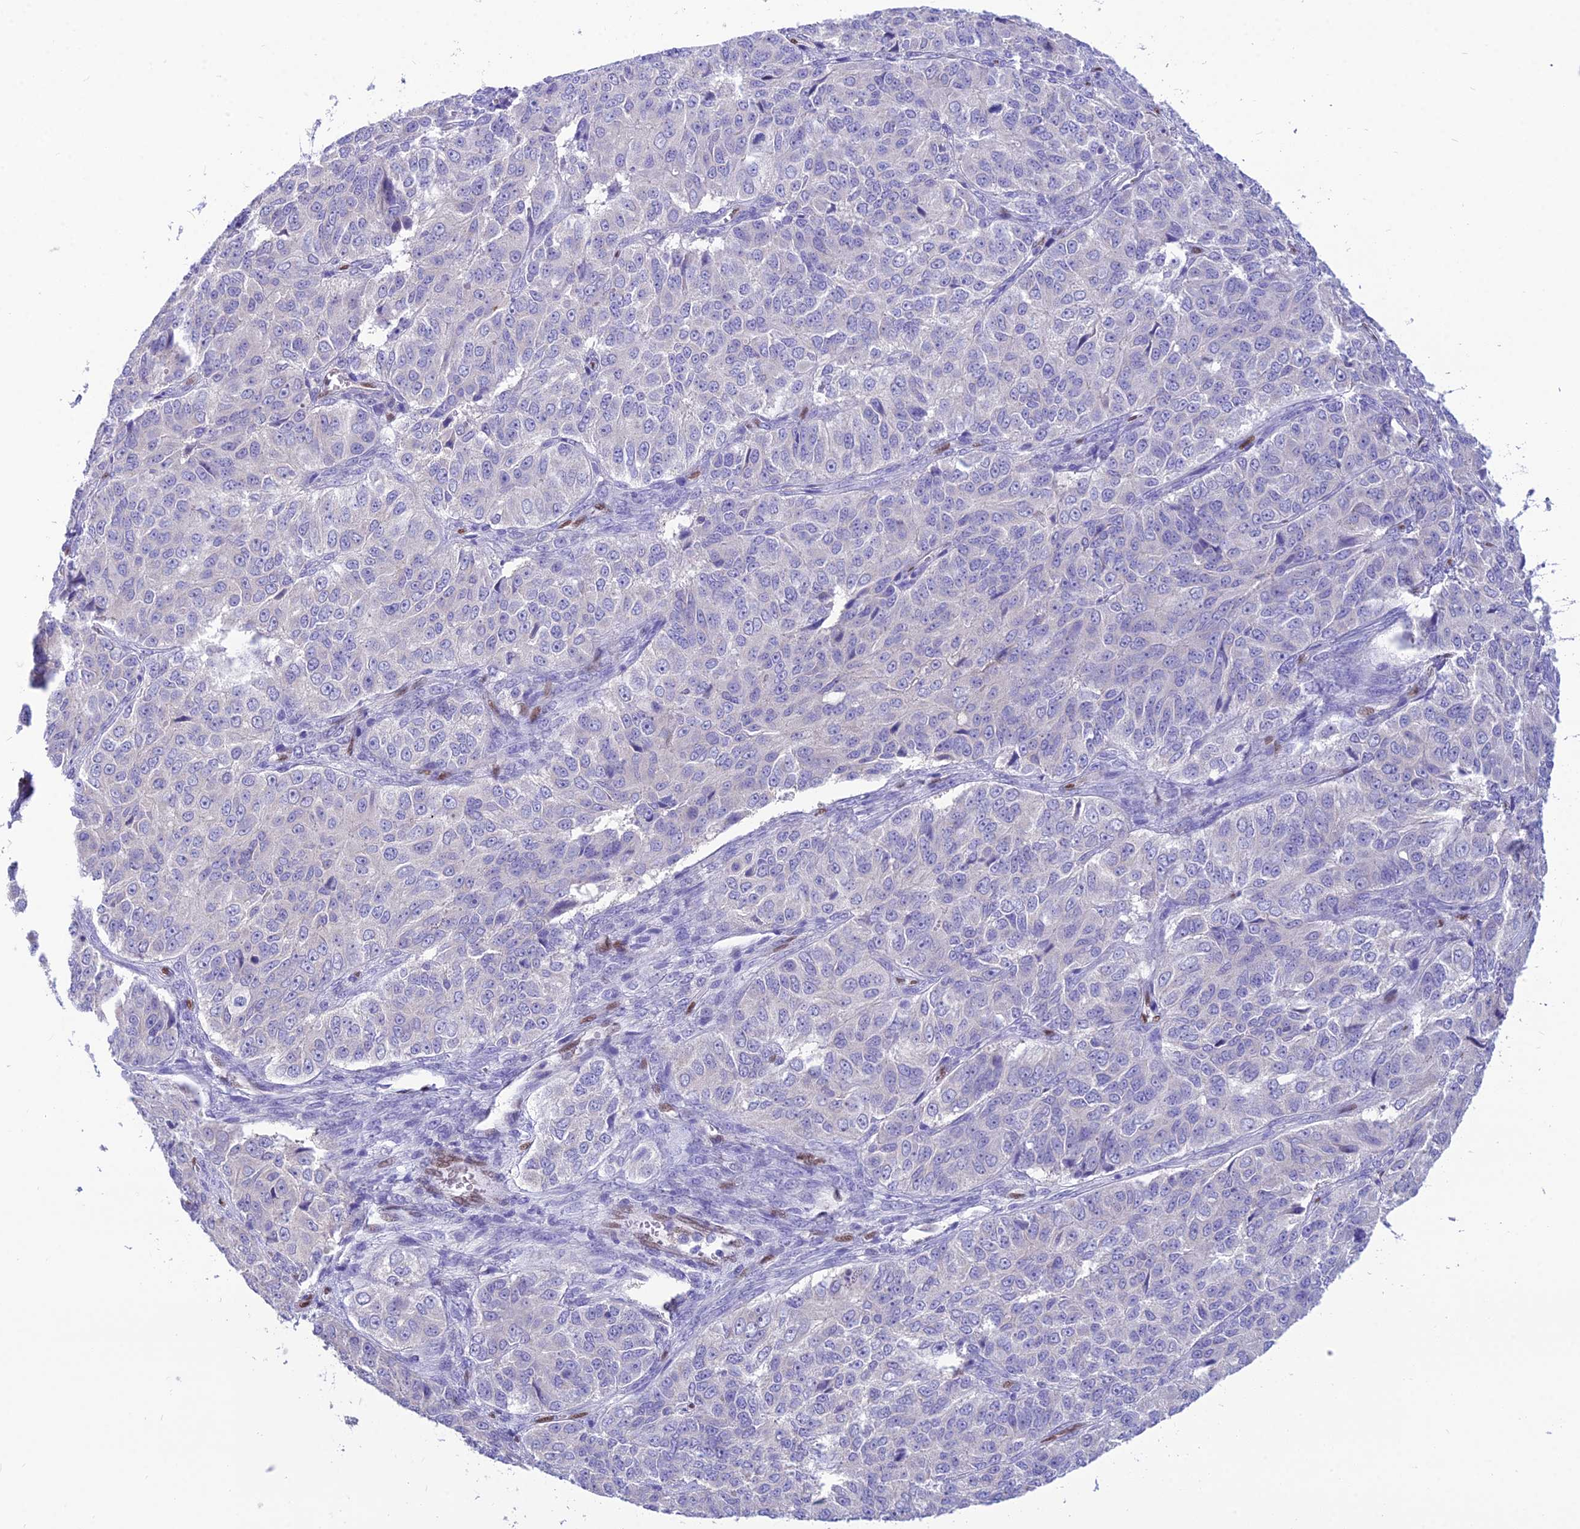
{"staining": {"intensity": "negative", "quantity": "none", "location": "none"}, "tissue": "ovarian cancer", "cell_type": "Tumor cells", "image_type": "cancer", "snomed": [{"axis": "morphology", "description": "Carcinoma, endometroid"}, {"axis": "topography", "description": "Ovary"}], "caption": "High power microscopy micrograph of an immunohistochemistry histopathology image of ovarian cancer, revealing no significant positivity in tumor cells.", "gene": "NOVA2", "patient": {"sex": "female", "age": 51}}